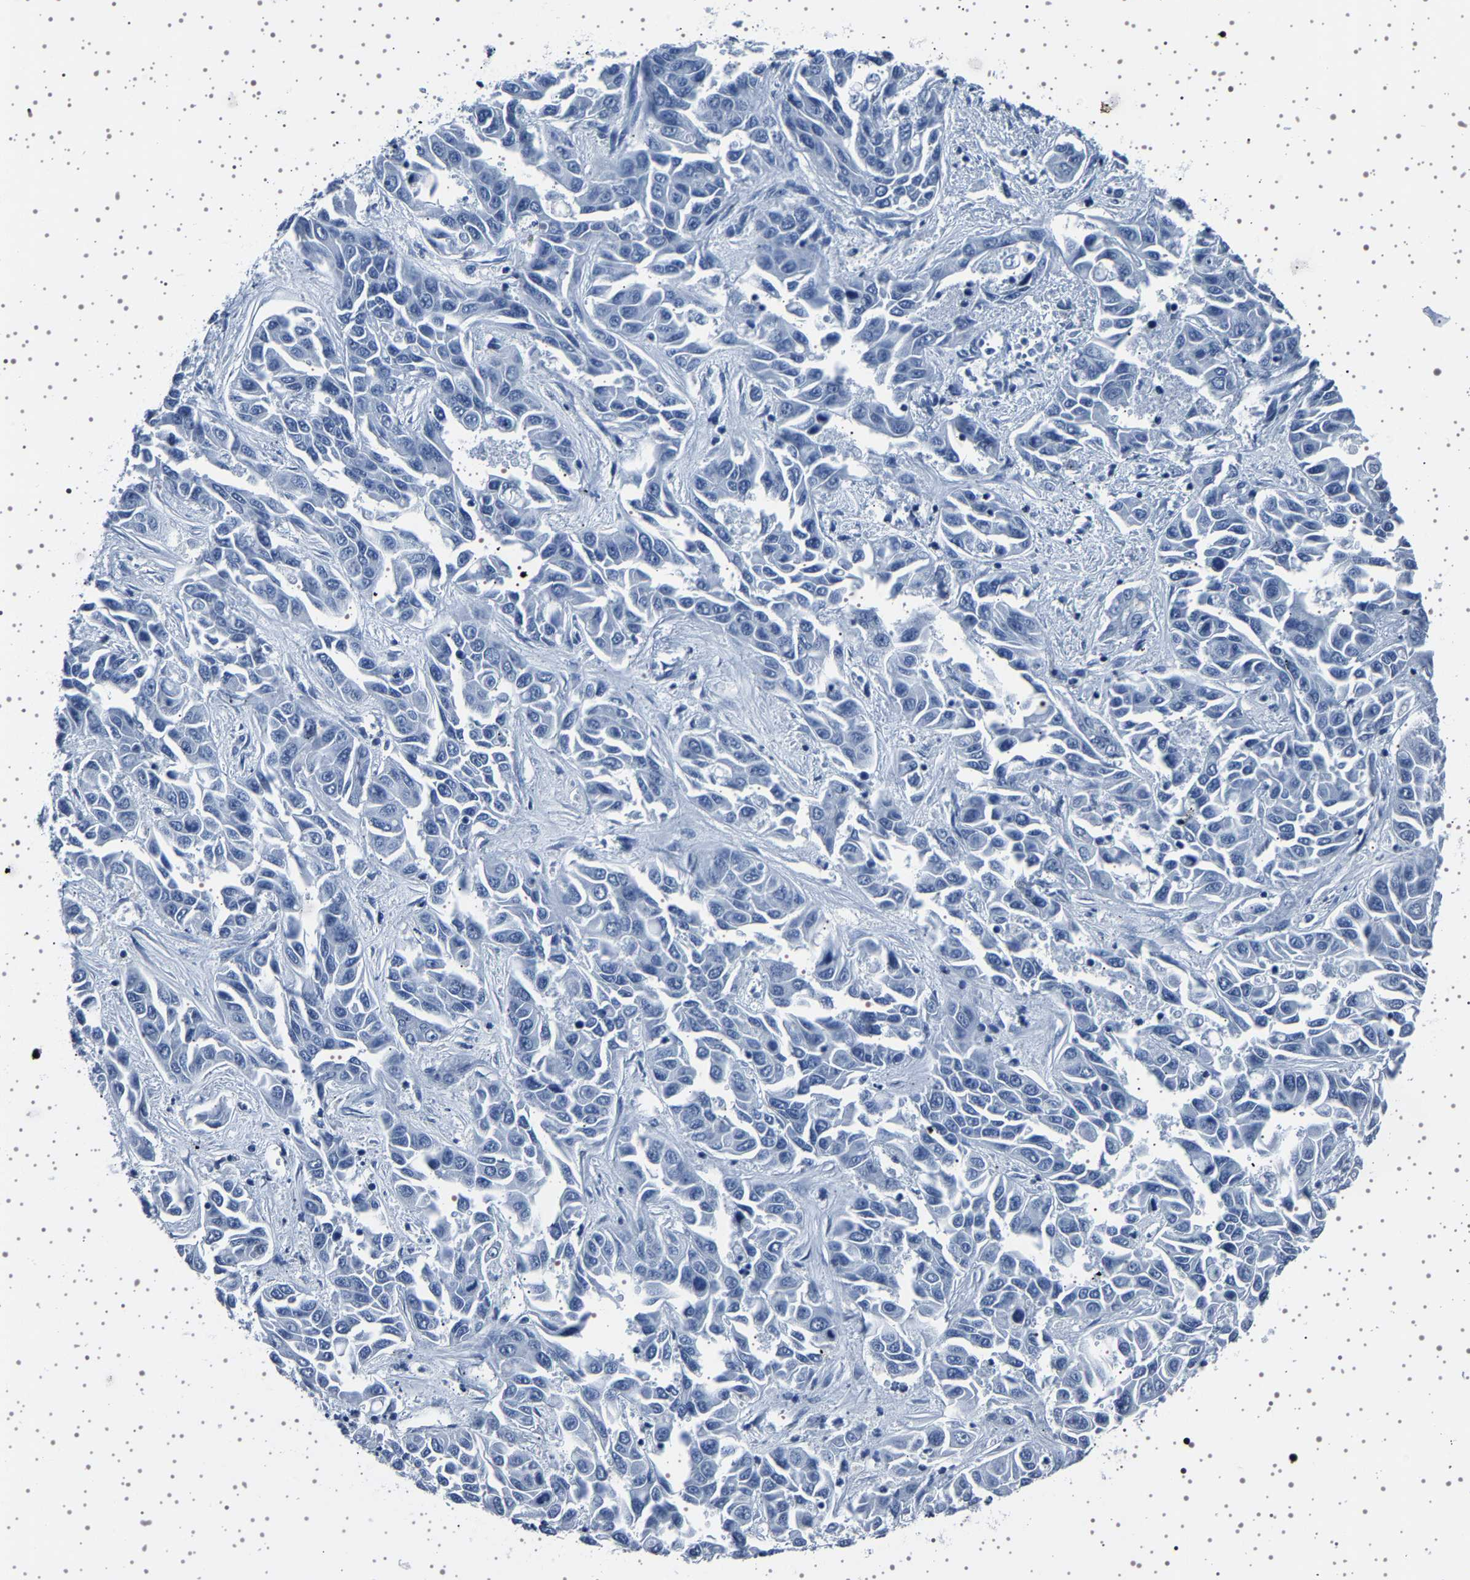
{"staining": {"intensity": "negative", "quantity": "none", "location": "none"}, "tissue": "liver cancer", "cell_type": "Tumor cells", "image_type": "cancer", "snomed": [{"axis": "morphology", "description": "Cholangiocarcinoma"}, {"axis": "topography", "description": "Liver"}], "caption": "A micrograph of liver cholangiocarcinoma stained for a protein displays no brown staining in tumor cells. (DAB immunohistochemistry (IHC) visualized using brightfield microscopy, high magnification).", "gene": "TFF3", "patient": {"sex": "female", "age": 52}}